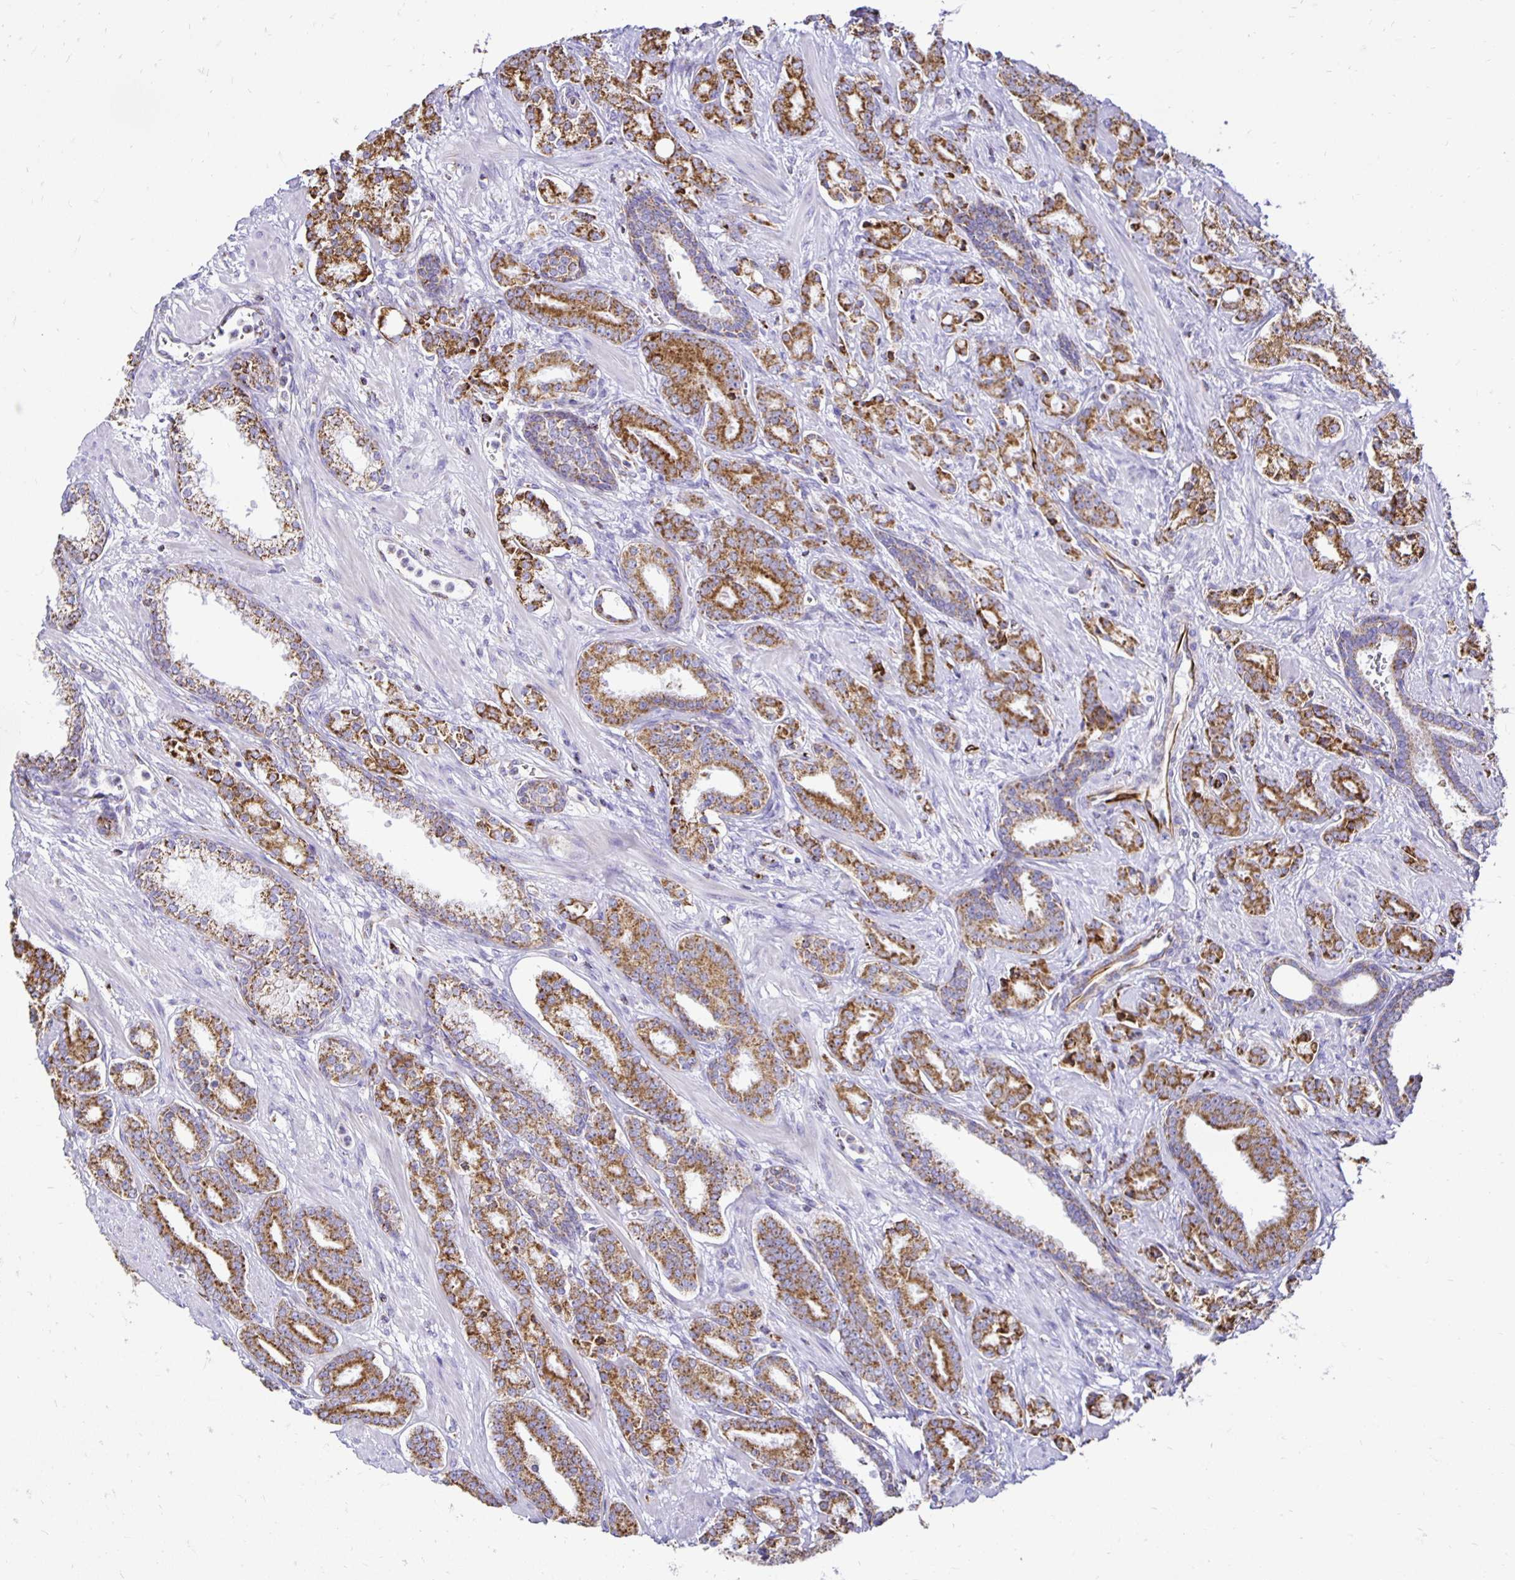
{"staining": {"intensity": "moderate", "quantity": ">75%", "location": "cytoplasmic/membranous"}, "tissue": "prostate cancer", "cell_type": "Tumor cells", "image_type": "cancer", "snomed": [{"axis": "morphology", "description": "Adenocarcinoma, High grade"}, {"axis": "topography", "description": "Prostate"}], "caption": "A high-resolution photomicrograph shows IHC staining of prostate adenocarcinoma (high-grade), which reveals moderate cytoplasmic/membranous expression in approximately >75% of tumor cells.", "gene": "PLAAT2", "patient": {"sex": "male", "age": 60}}